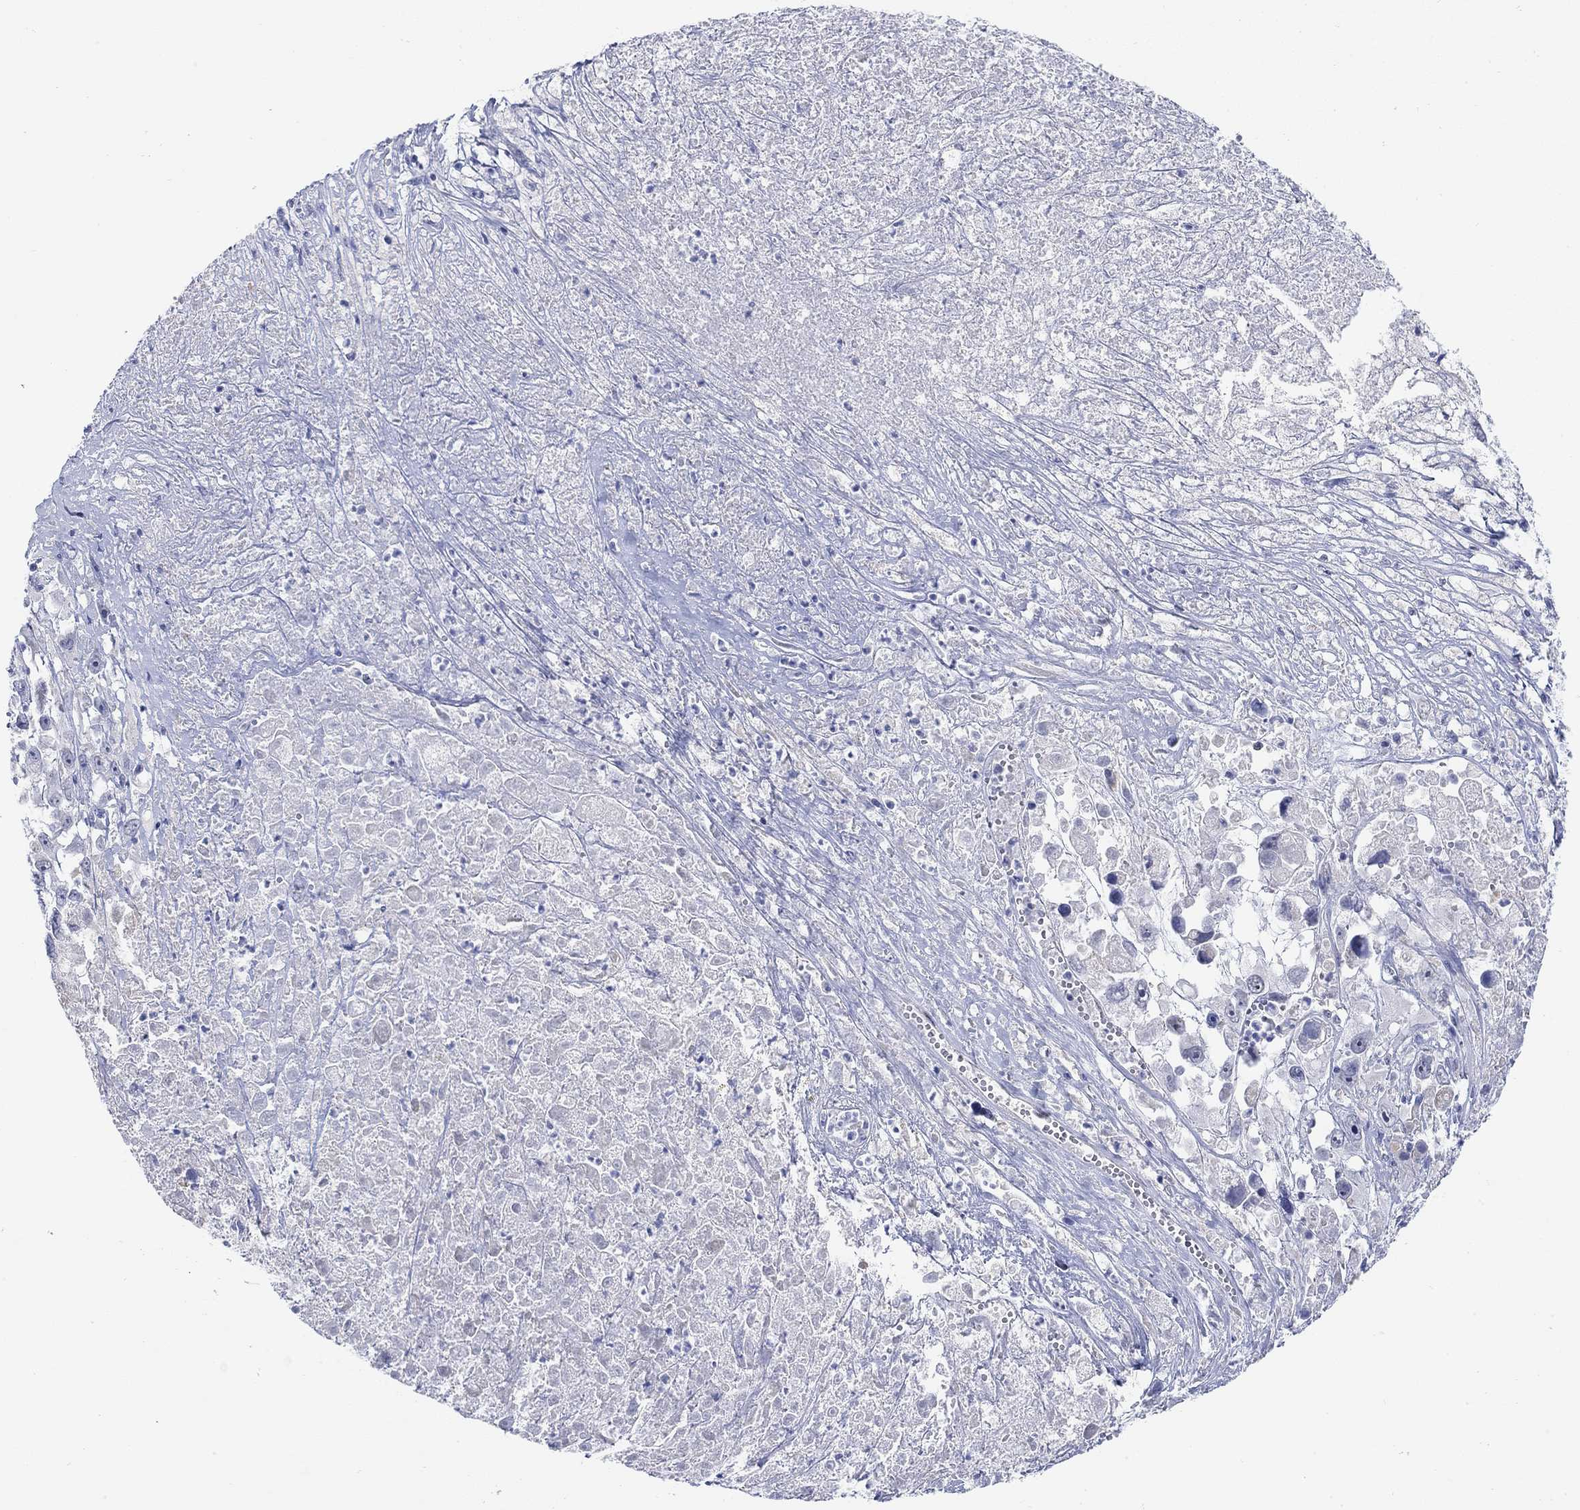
{"staining": {"intensity": "negative", "quantity": "none", "location": "none"}, "tissue": "melanoma", "cell_type": "Tumor cells", "image_type": "cancer", "snomed": [{"axis": "morphology", "description": "Malignant melanoma, Metastatic site"}, {"axis": "topography", "description": "Lymph node"}], "caption": "High magnification brightfield microscopy of malignant melanoma (metastatic site) stained with DAB (3,3'-diaminobenzidine) (brown) and counterstained with hematoxylin (blue): tumor cells show no significant expression.", "gene": "KRT222", "patient": {"sex": "male", "age": 50}}